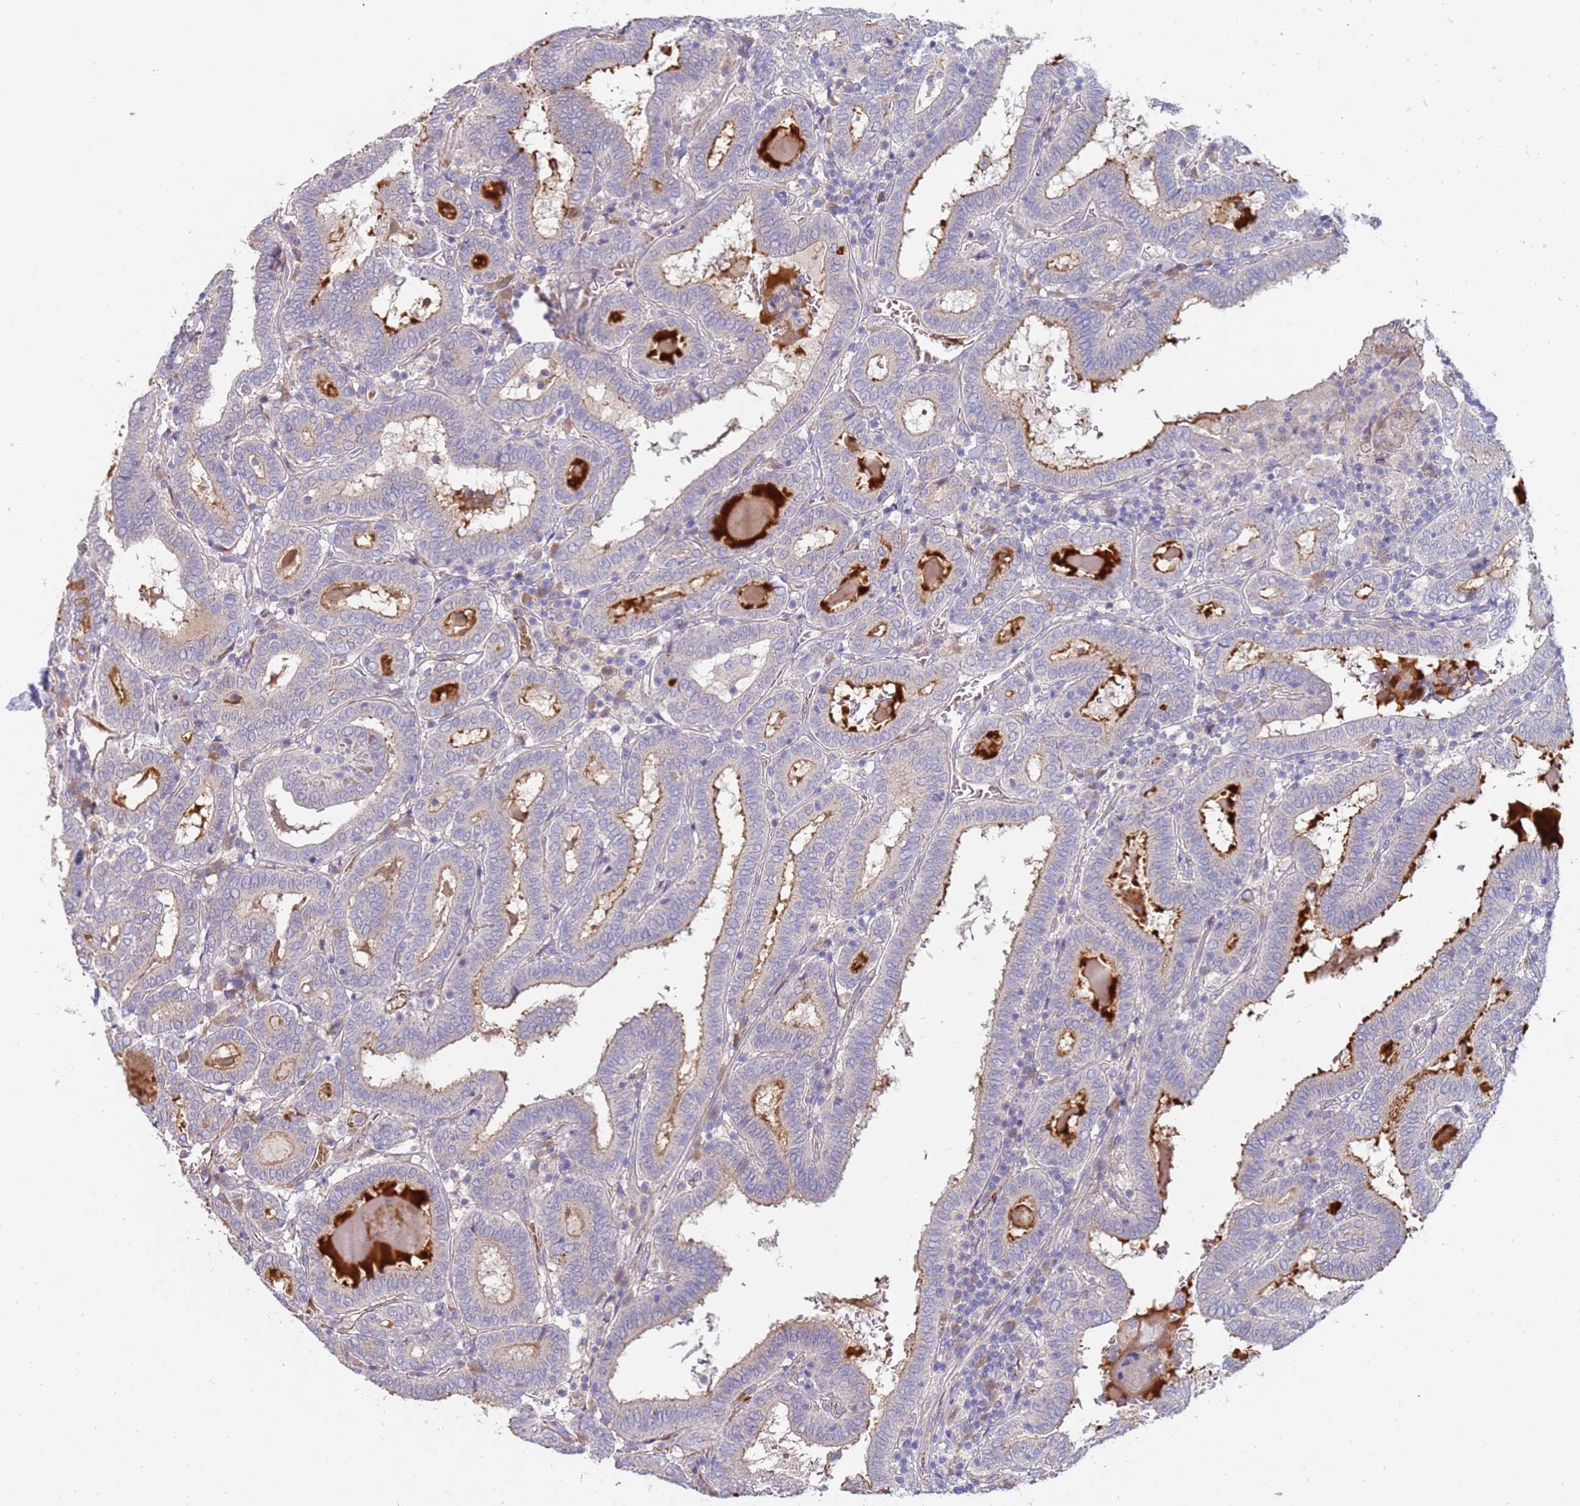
{"staining": {"intensity": "moderate", "quantity": "<25%", "location": "cytoplasmic/membranous"}, "tissue": "thyroid cancer", "cell_type": "Tumor cells", "image_type": "cancer", "snomed": [{"axis": "morphology", "description": "Papillary adenocarcinoma, NOS"}, {"axis": "topography", "description": "Thyroid gland"}], "caption": "About <25% of tumor cells in human thyroid cancer (papillary adenocarcinoma) display moderate cytoplasmic/membranous protein expression as visualized by brown immunohistochemical staining.", "gene": "NMUR2", "patient": {"sex": "female", "age": 72}}